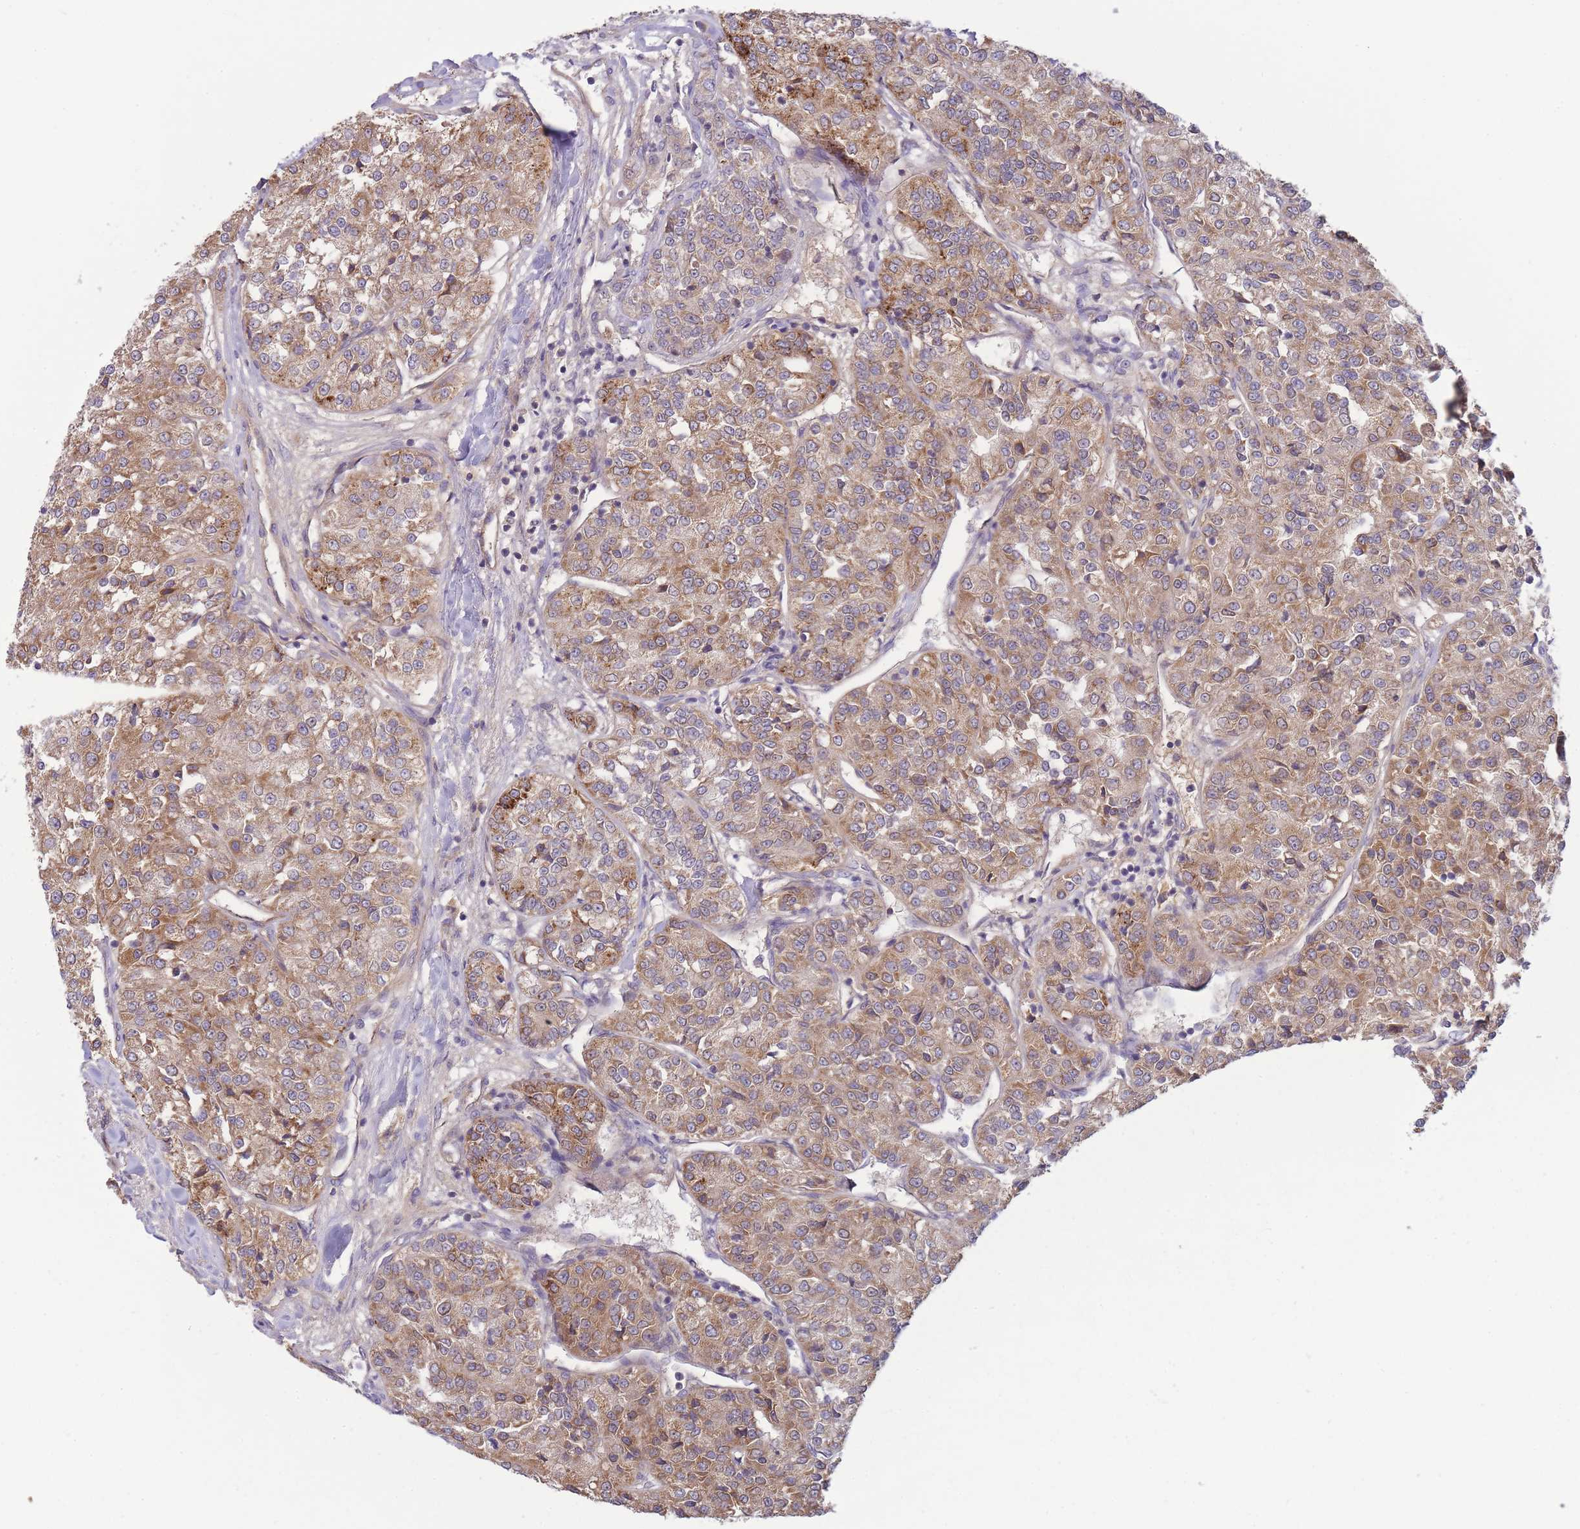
{"staining": {"intensity": "moderate", "quantity": ">75%", "location": "cytoplasmic/membranous"}, "tissue": "renal cancer", "cell_type": "Tumor cells", "image_type": "cancer", "snomed": [{"axis": "morphology", "description": "Adenocarcinoma, NOS"}, {"axis": "topography", "description": "Kidney"}], "caption": "Renal cancer was stained to show a protein in brown. There is medium levels of moderate cytoplasmic/membranous expression in approximately >75% of tumor cells. (DAB = brown stain, brightfield microscopy at high magnification).", "gene": "NDUFAF5", "patient": {"sex": "female", "age": 63}}